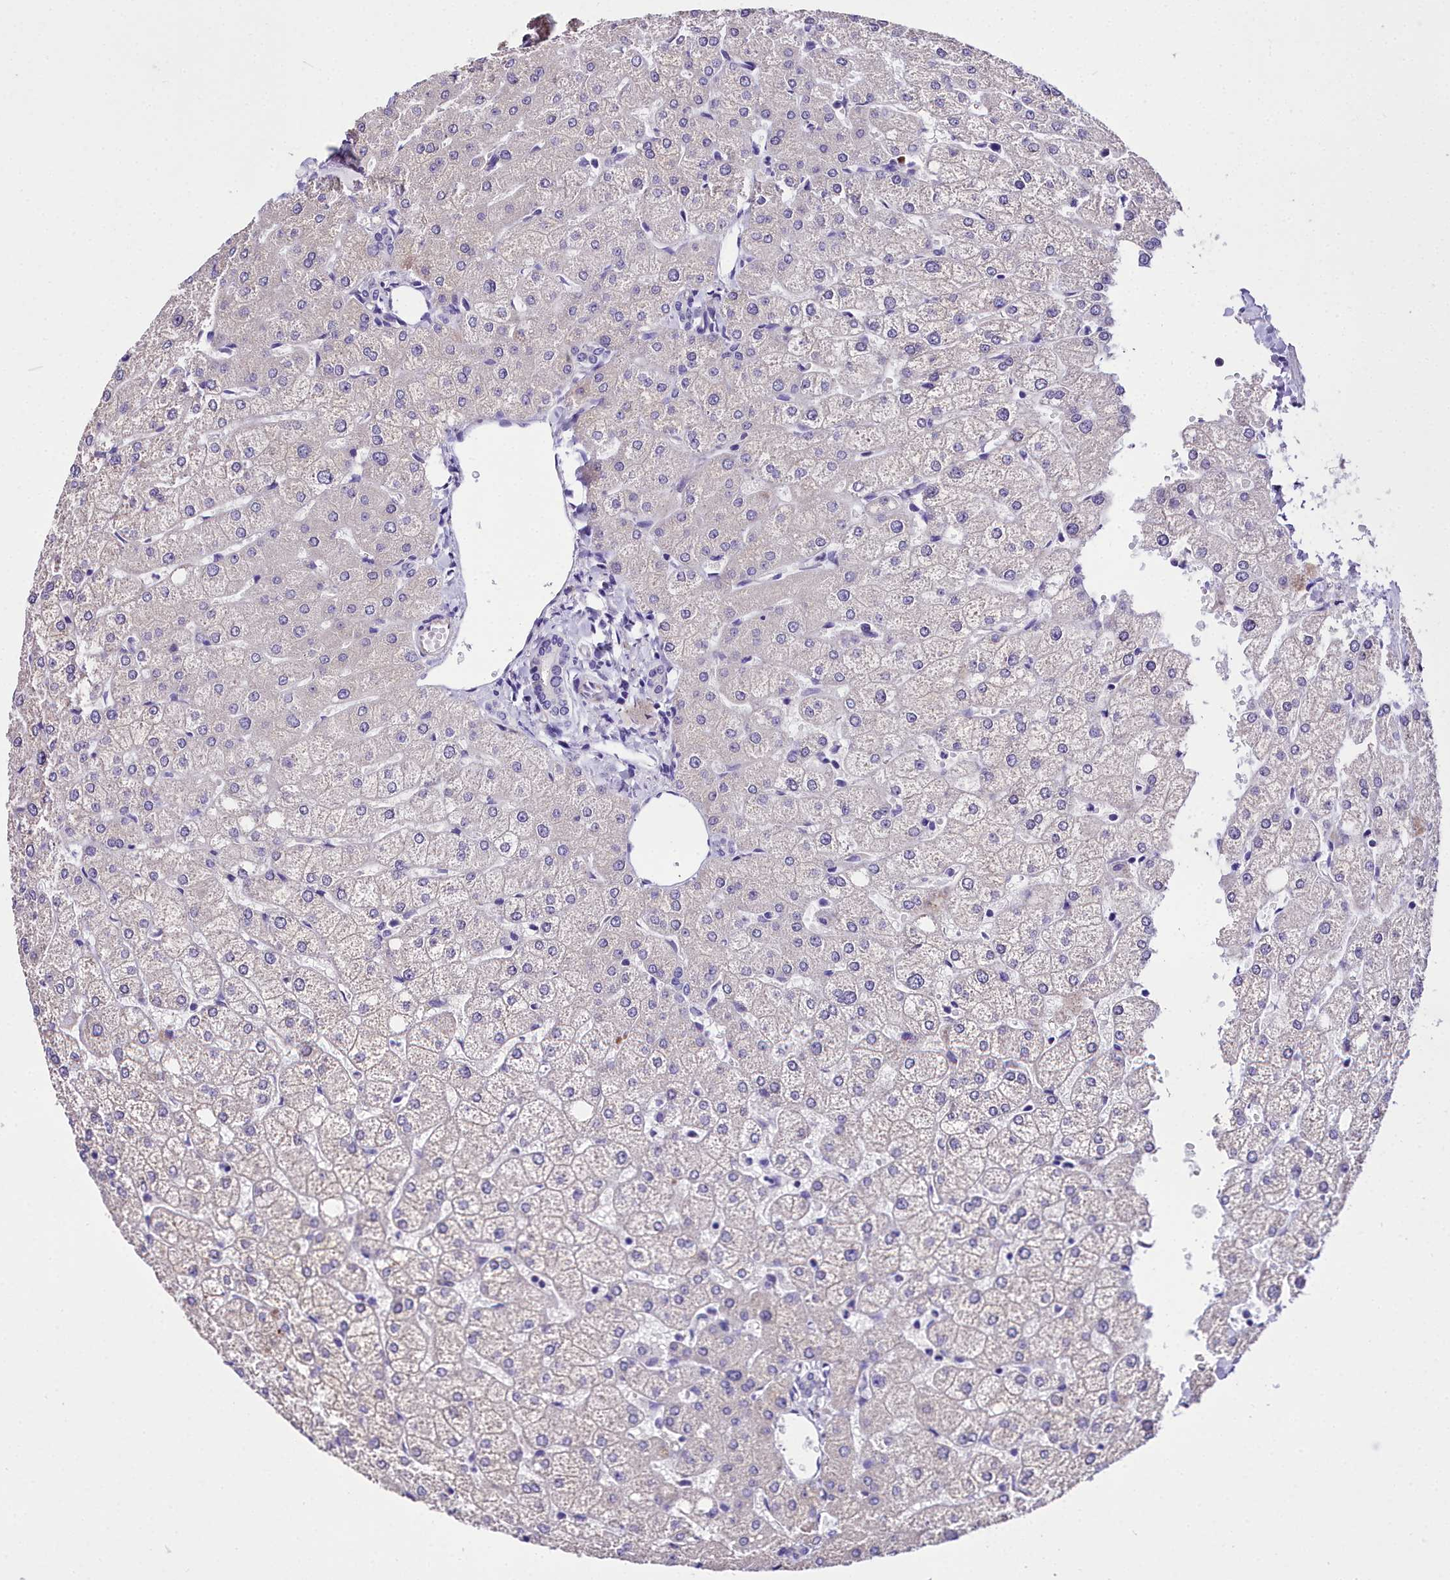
{"staining": {"intensity": "negative", "quantity": "none", "location": "none"}, "tissue": "liver", "cell_type": "Cholangiocytes", "image_type": "normal", "snomed": [{"axis": "morphology", "description": "Normal tissue, NOS"}, {"axis": "topography", "description": "Liver"}], "caption": "This image is of benign liver stained with IHC to label a protein in brown with the nuclei are counter-stained blue. There is no positivity in cholangiocytes.", "gene": "MS4A18", "patient": {"sex": "female", "age": 54}}